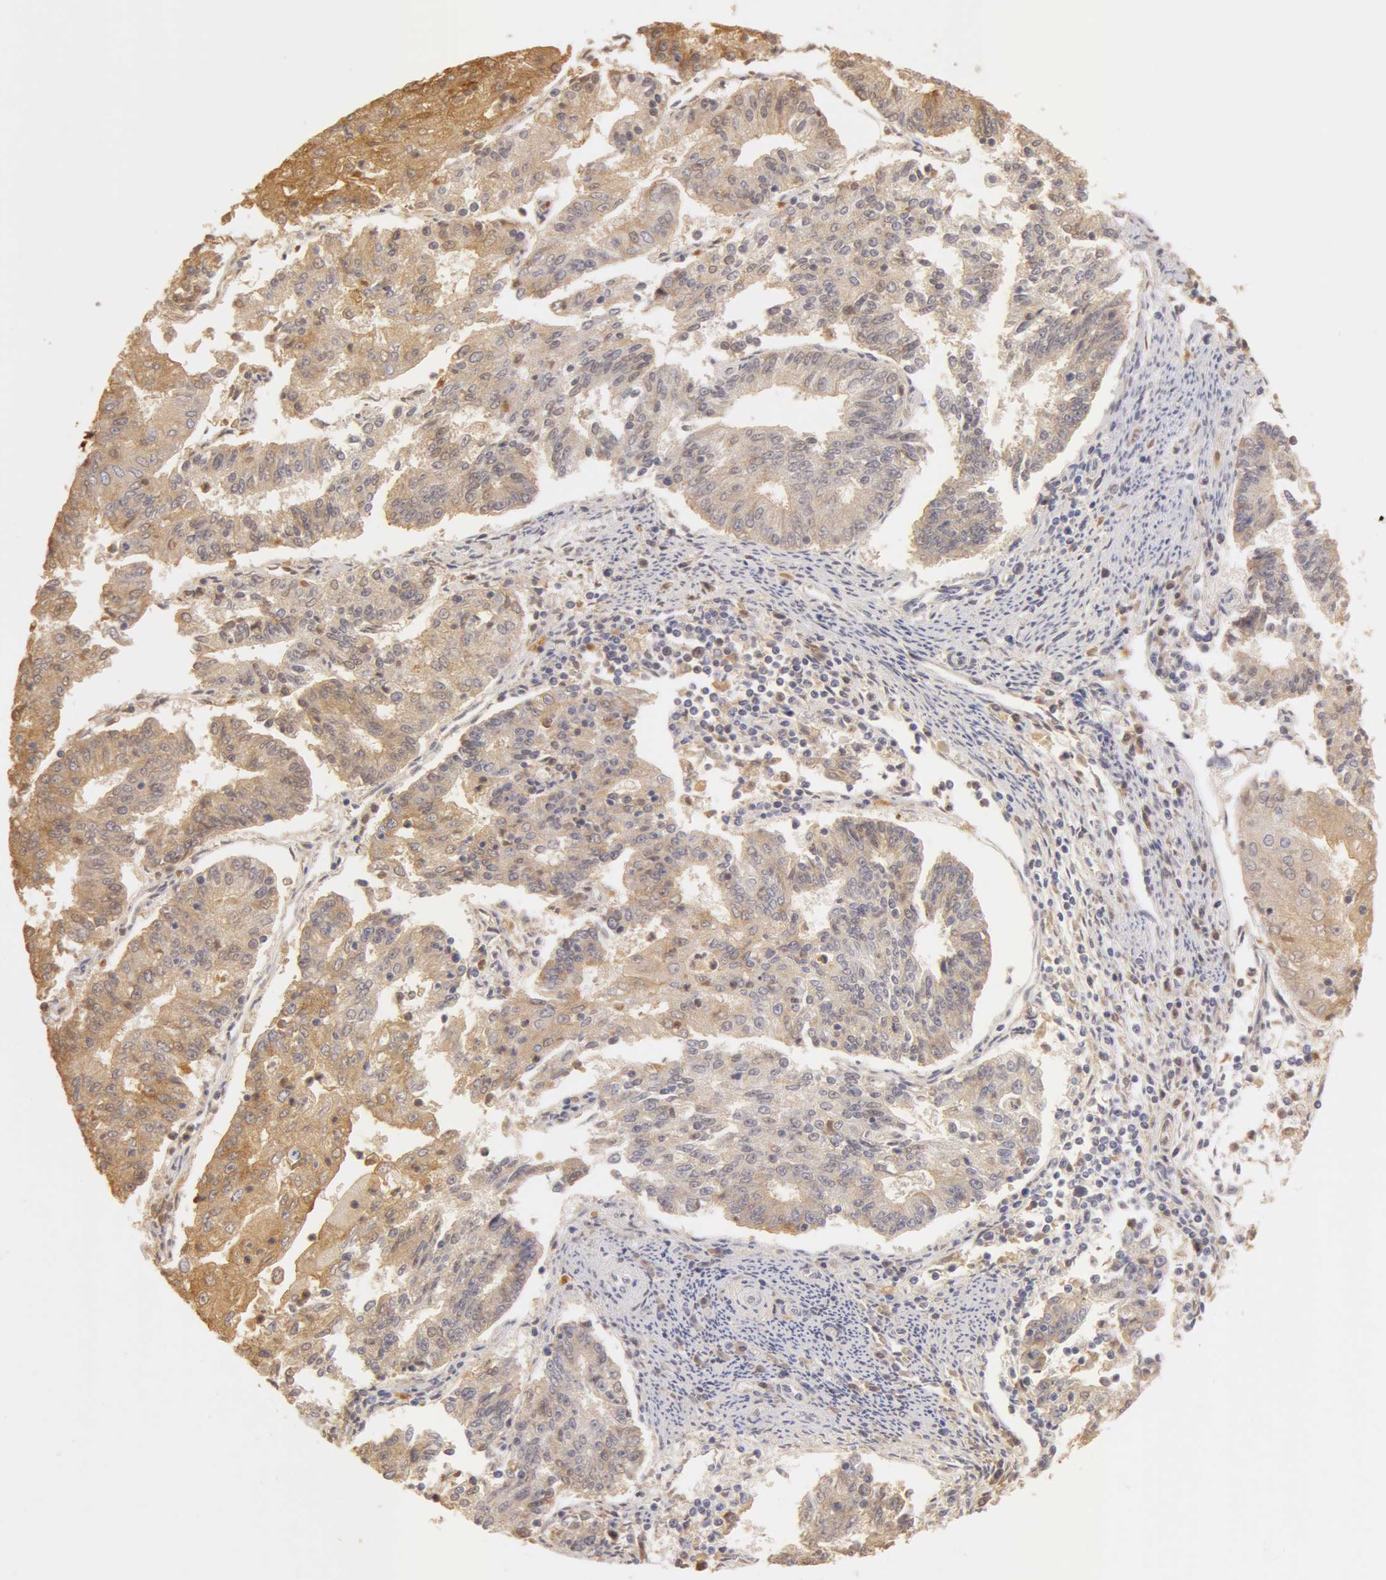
{"staining": {"intensity": "moderate", "quantity": "25%-75%", "location": "cytoplasmic/membranous"}, "tissue": "endometrial cancer", "cell_type": "Tumor cells", "image_type": "cancer", "snomed": [{"axis": "morphology", "description": "Adenocarcinoma, NOS"}, {"axis": "topography", "description": "Endometrium"}], "caption": "Brown immunohistochemical staining in endometrial adenocarcinoma demonstrates moderate cytoplasmic/membranous expression in about 25%-75% of tumor cells.", "gene": "TF", "patient": {"sex": "female", "age": 56}}